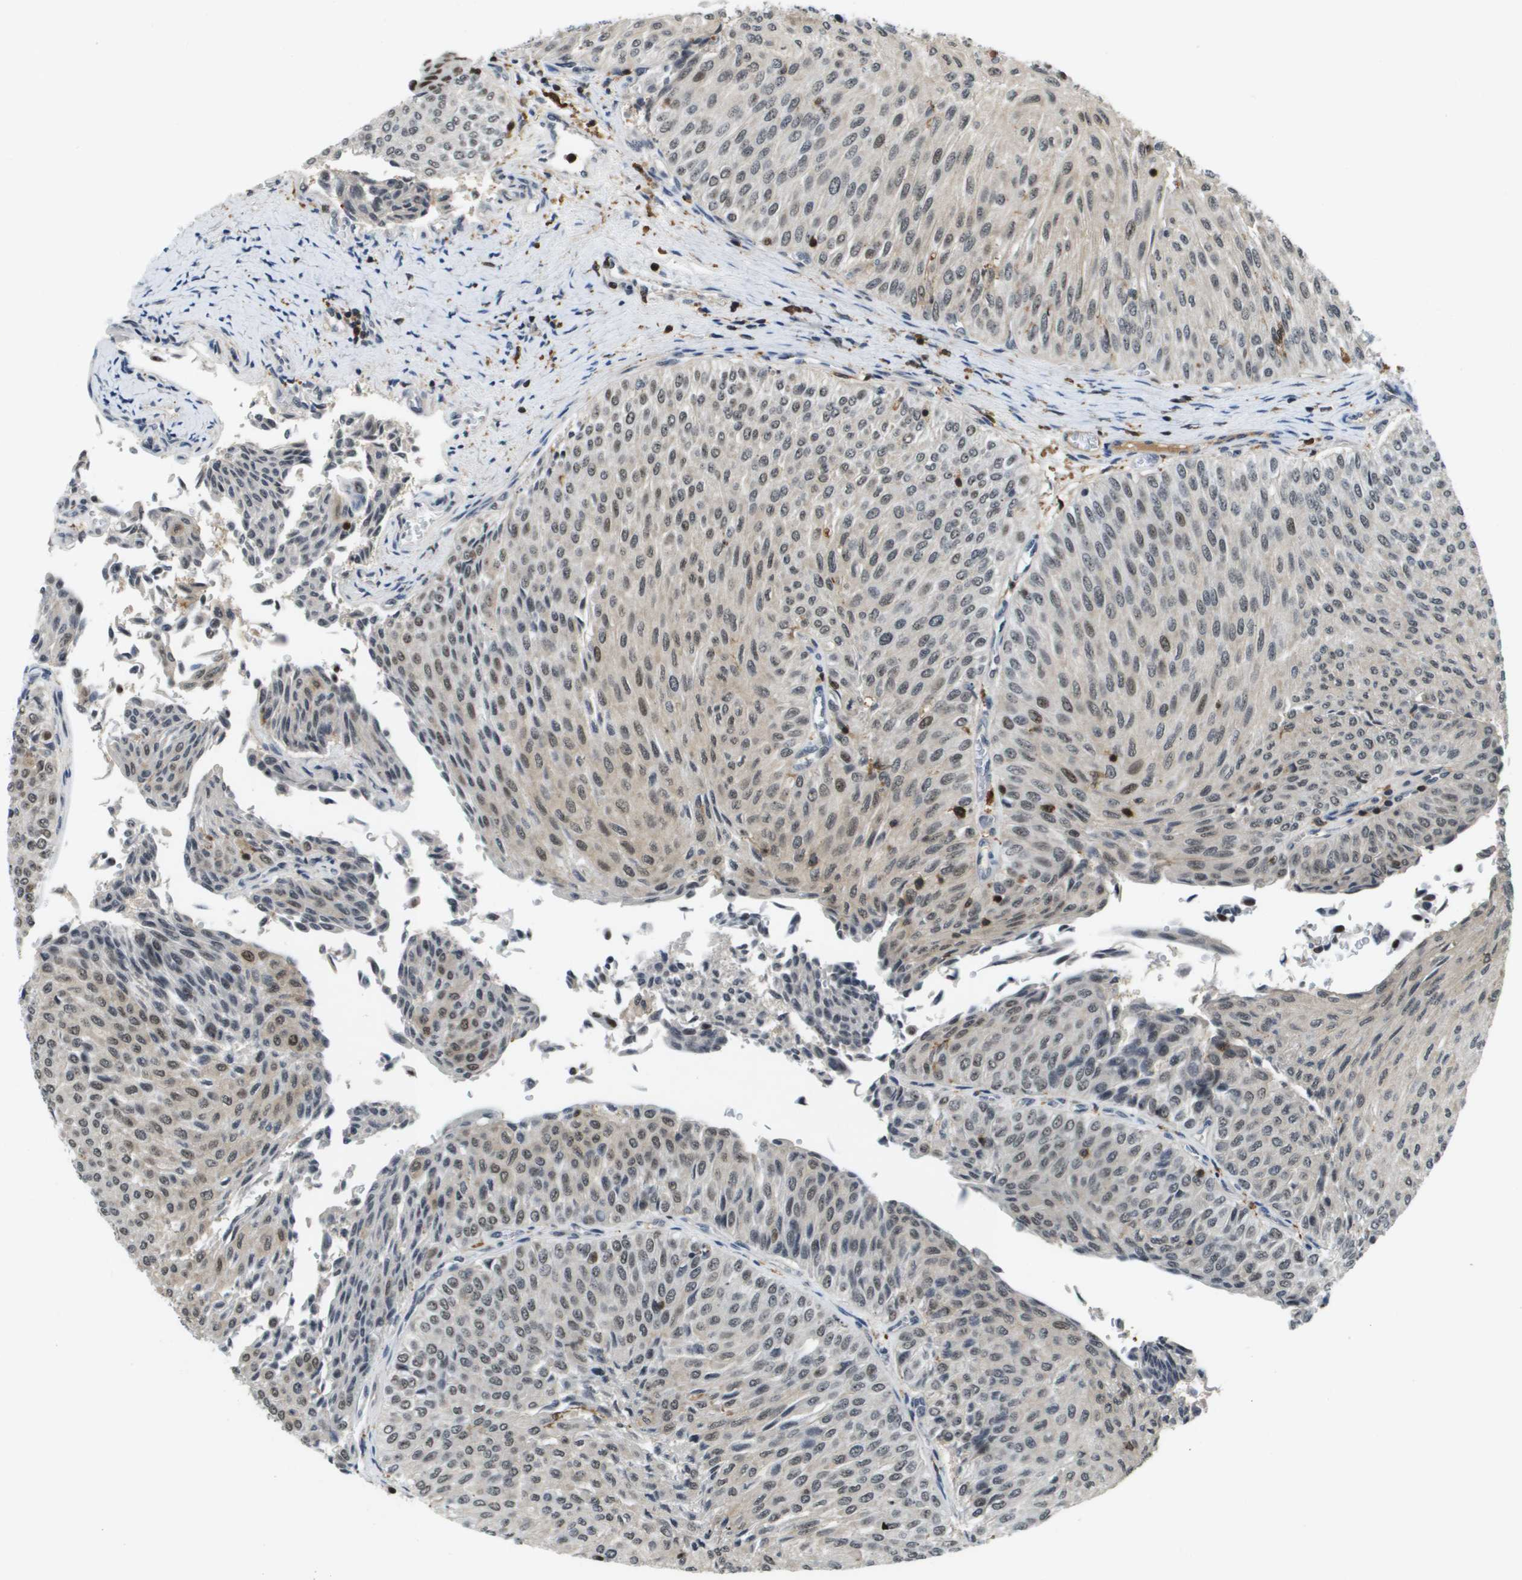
{"staining": {"intensity": "moderate", "quantity": "<25%", "location": "nuclear"}, "tissue": "urothelial cancer", "cell_type": "Tumor cells", "image_type": "cancer", "snomed": [{"axis": "morphology", "description": "Urothelial carcinoma, Low grade"}, {"axis": "topography", "description": "Urinary bladder"}], "caption": "IHC photomicrograph of neoplastic tissue: urothelial cancer stained using IHC reveals low levels of moderate protein expression localized specifically in the nuclear of tumor cells, appearing as a nuclear brown color.", "gene": "EP400", "patient": {"sex": "male", "age": 78}}